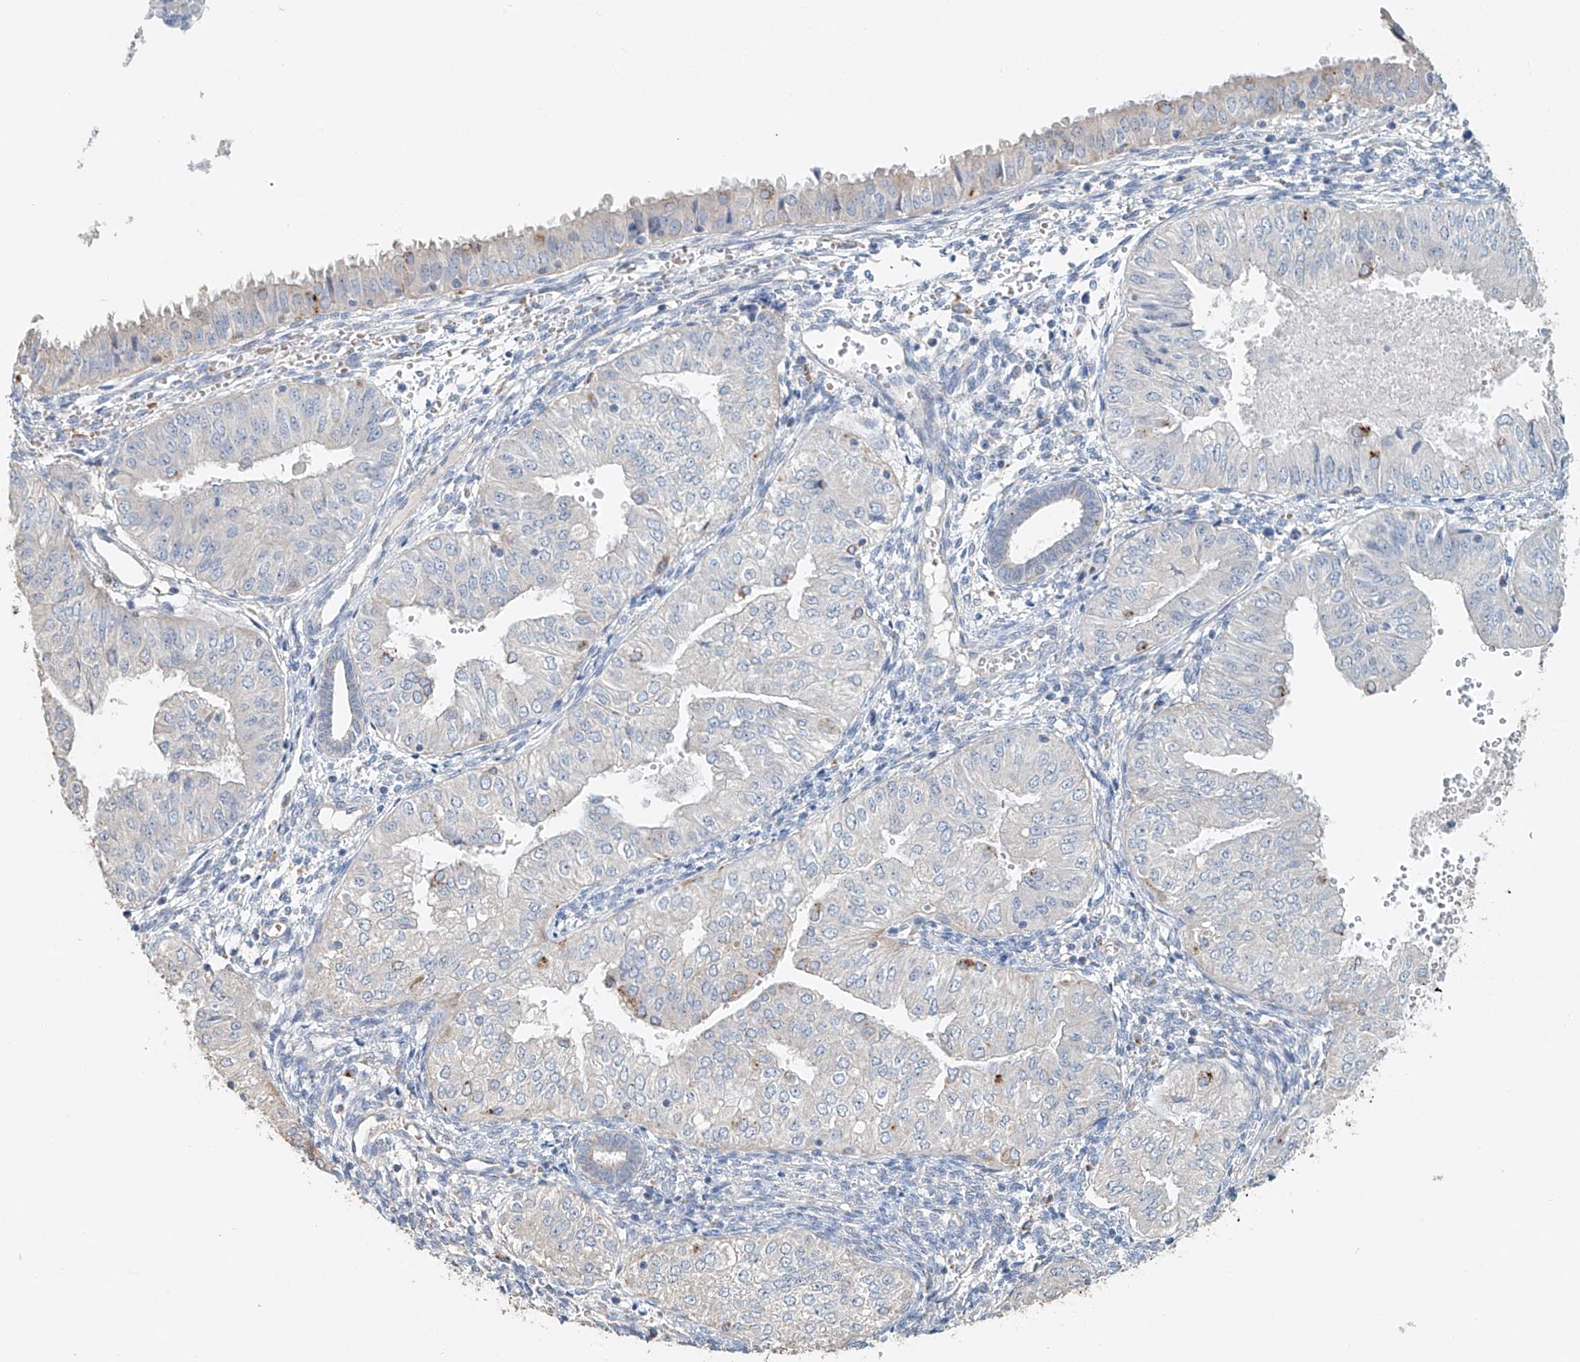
{"staining": {"intensity": "moderate", "quantity": "<25%", "location": "cytoplasmic/membranous"}, "tissue": "endometrial cancer", "cell_type": "Tumor cells", "image_type": "cancer", "snomed": [{"axis": "morphology", "description": "Normal tissue, NOS"}, {"axis": "morphology", "description": "Adenocarcinoma, NOS"}, {"axis": "topography", "description": "Endometrium"}], "caption": "Adenocarcinoma (endometrial) stained with immunohistochemistry (IHC) displays moderate cytoplasmic/membranous staining in about <25% of tumor cells. (DAB IHC, brown staining for protein, blue staining for nuclei).", "gene": "TRIM47", "patient": {"sex": "female", "age": 53}}